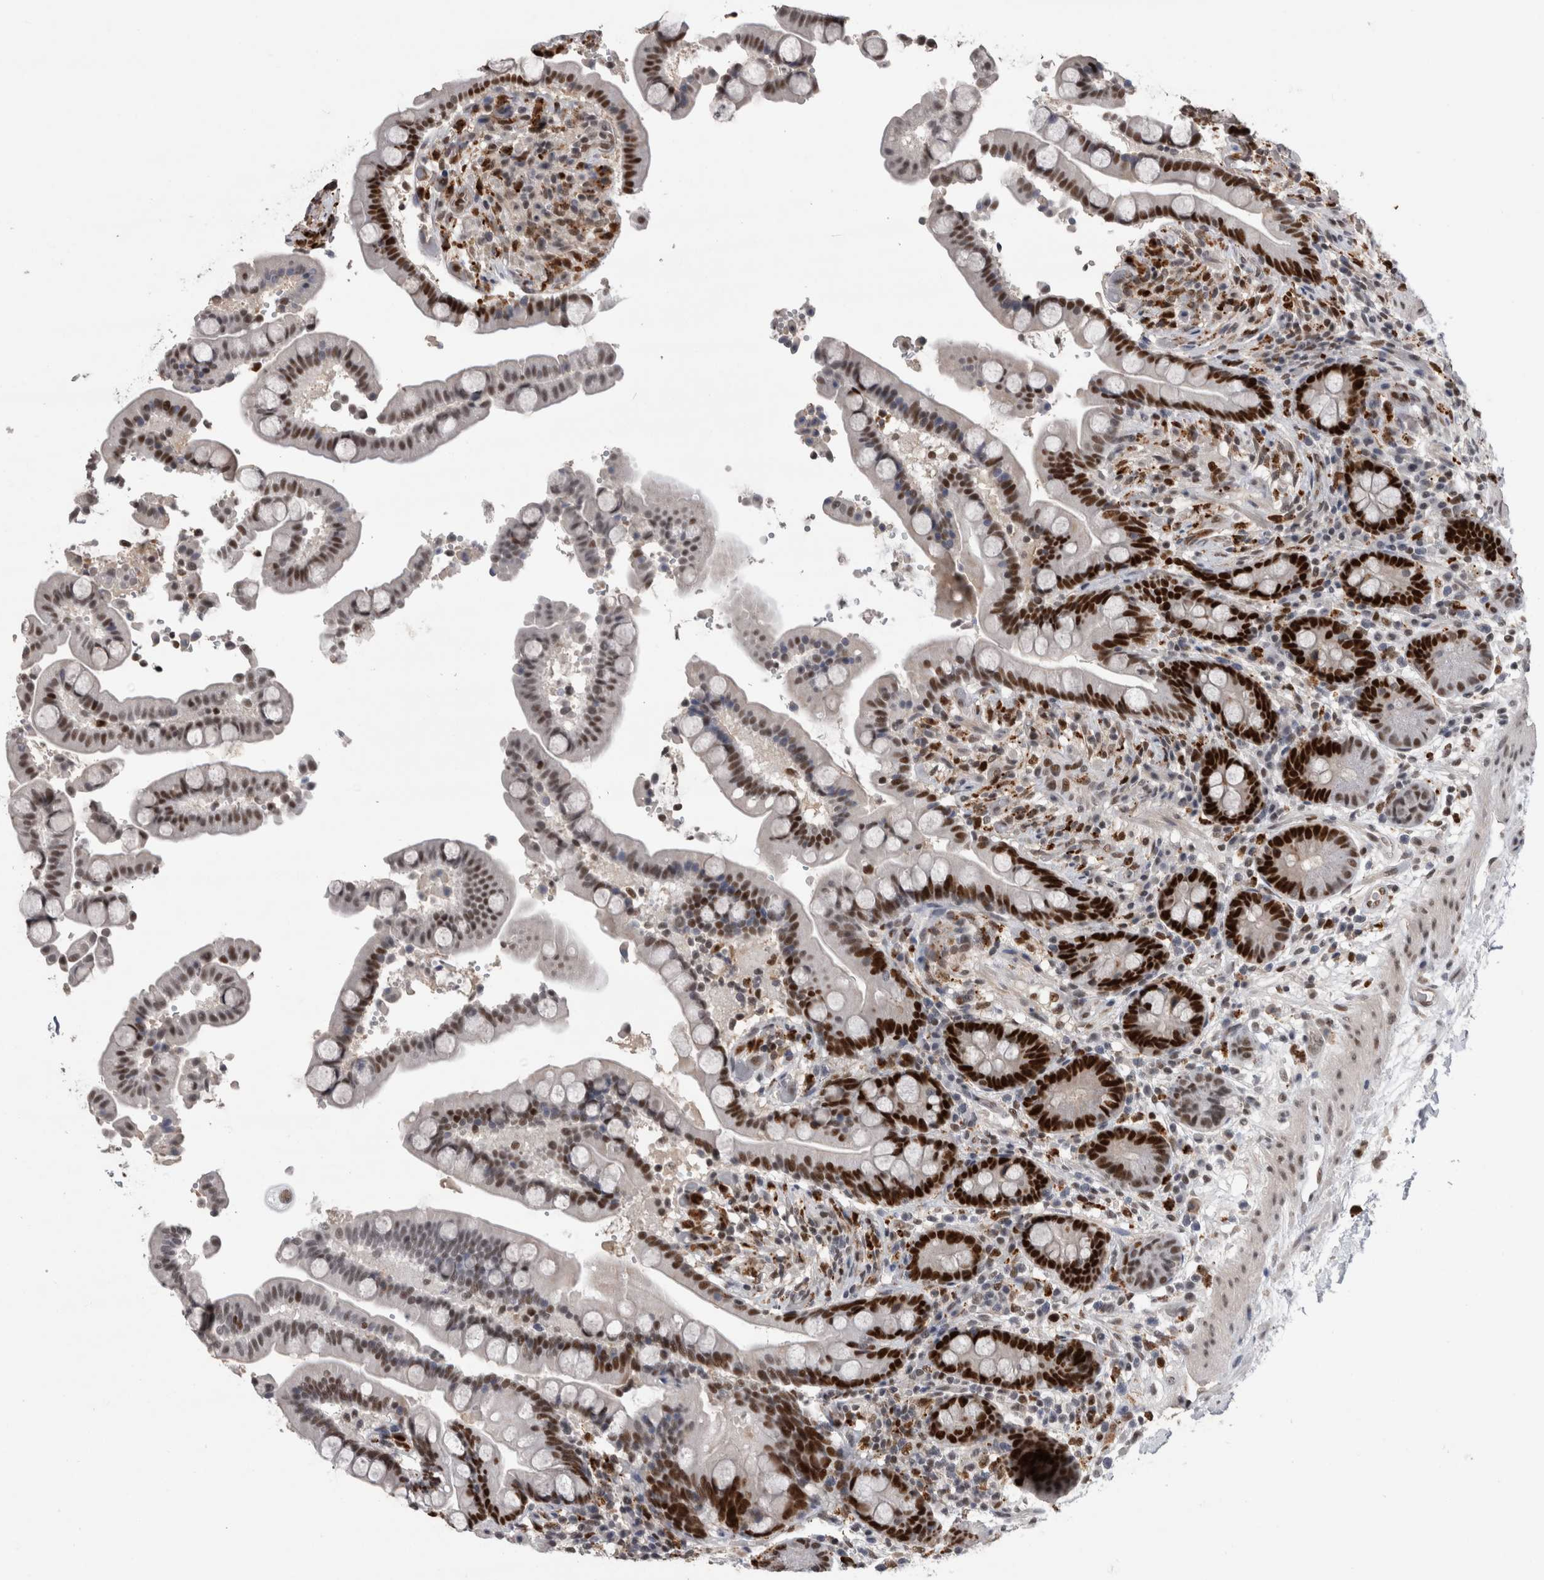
{"staining": {"intensity": "negative", "quantity": "none", "location": "none"}, "tissue": "colon", "cell_type": "Endothelial cells", "image_type": "normal", "snomed": [{"axis": "morphology", "description": "Normal tissue, NOS"}, {"axis": "topography", "description": "Colon"}], "caption": "Colon was stained to show a protein in brown. There is no significant positivity in endothelial cells. (Stains: DAB (3,3'-diaminobenzidine) immunohistochemistry (IHC) with hematoxylin counter stain, Microscopy: brightfield microscopy at high magnification).", "gene": "POLD2", "patient": {"sex": "male", "age": 73}}